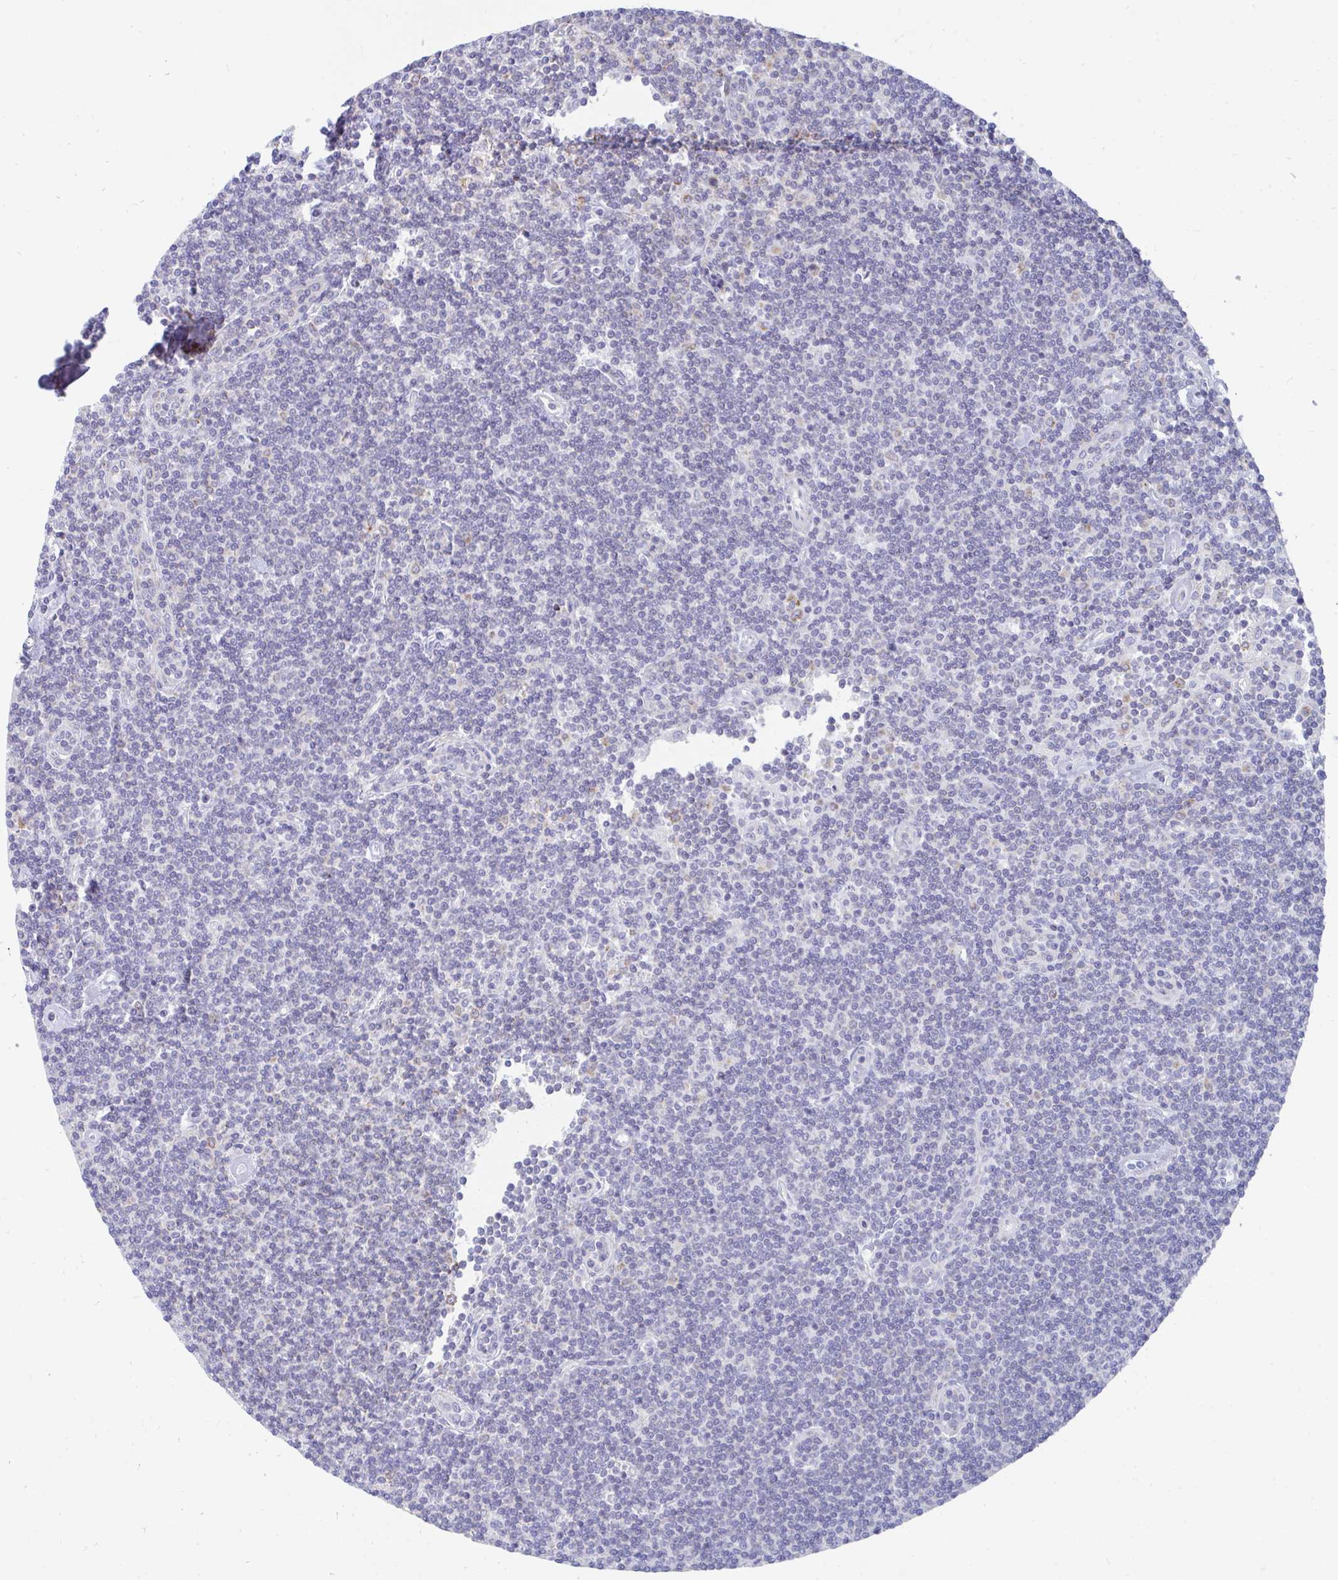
{"staining": {"intensity": "negative", "quantity": "none", "location": "none"}, "tissue": "lymphoma", "cell_type": "Tumor cells", "image_type": "cancer", "snomed": [{"axis": "morphology", "description": "Malignant lymphoma, non-Hodgkin's type, Low grade"}, {"axis": "topography", "description": "Lymph node"}], "caption": "Micrograph shows no significant protein expression in tumor cells of lymphoma. (Stains: DAB (3,3'-diaminobenzidine) immunohistochemistry (IHC) with hematoxylin counter stain, Microscopy: brightfield microscopy at high magnification).", "gene": "PC", "patient": {"sex": "female", "age": 73}}